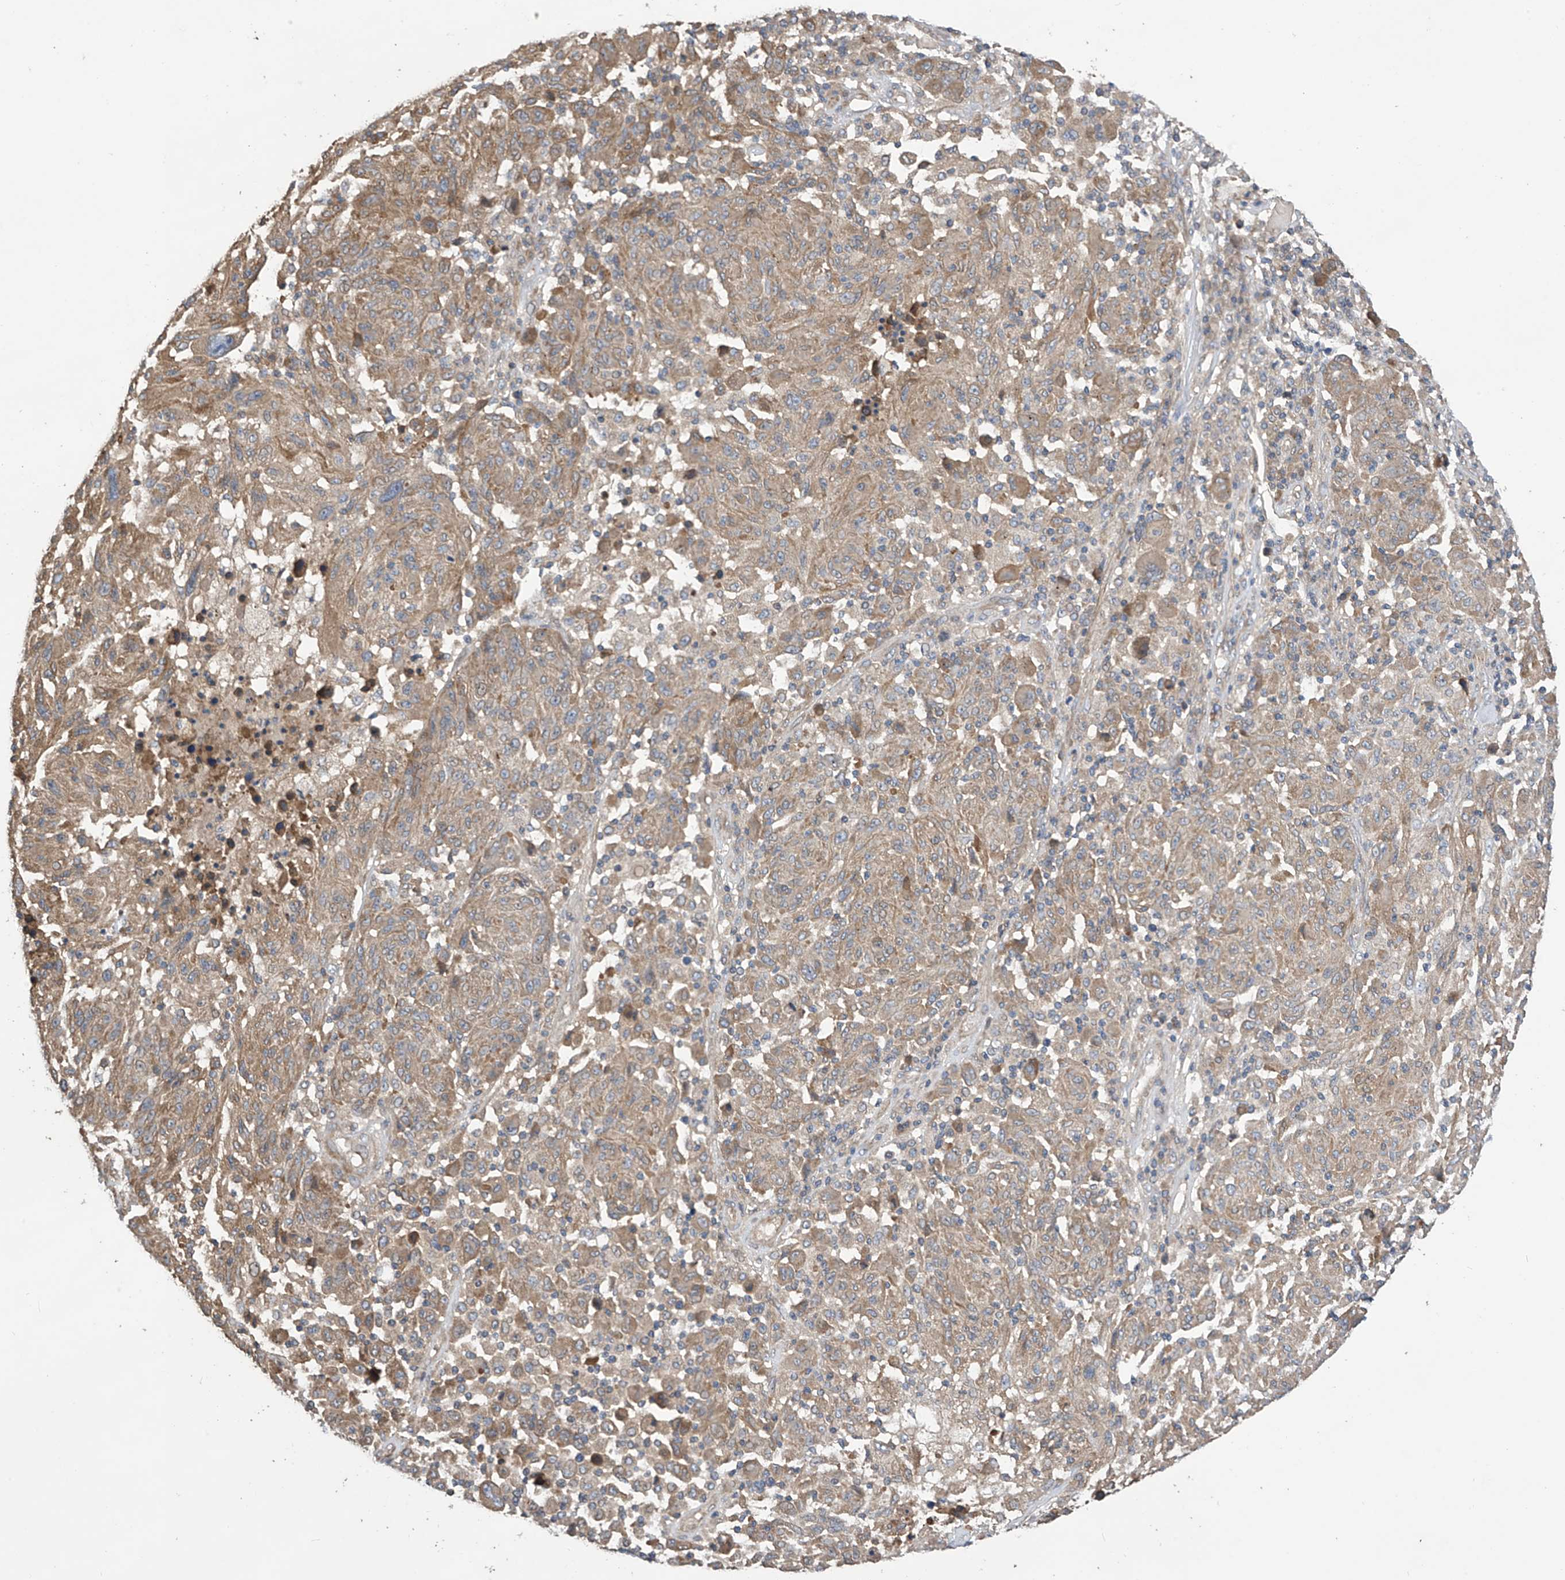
{"staining": {"intensity": "moderate", "quantity": ">75%", "location": "cytoplasmic/membranous"}, "tissue": "melanoma", "cell_type": "Tumor cells", "image_type": "cancer", "snomed": [{"axis": "morphology", "description": "Malignant melanoma, NOS"}, {"axis": "topography", "description": "Skin"}], "caption": "Protein positivity by immunohistochemistry (IHC) shows moderate cytoplasmic/membranous staining in about >75% of tumor cells in melanoma.", "gene": "PHACTR4", "patient": {"sex": "male", "age": 53}}